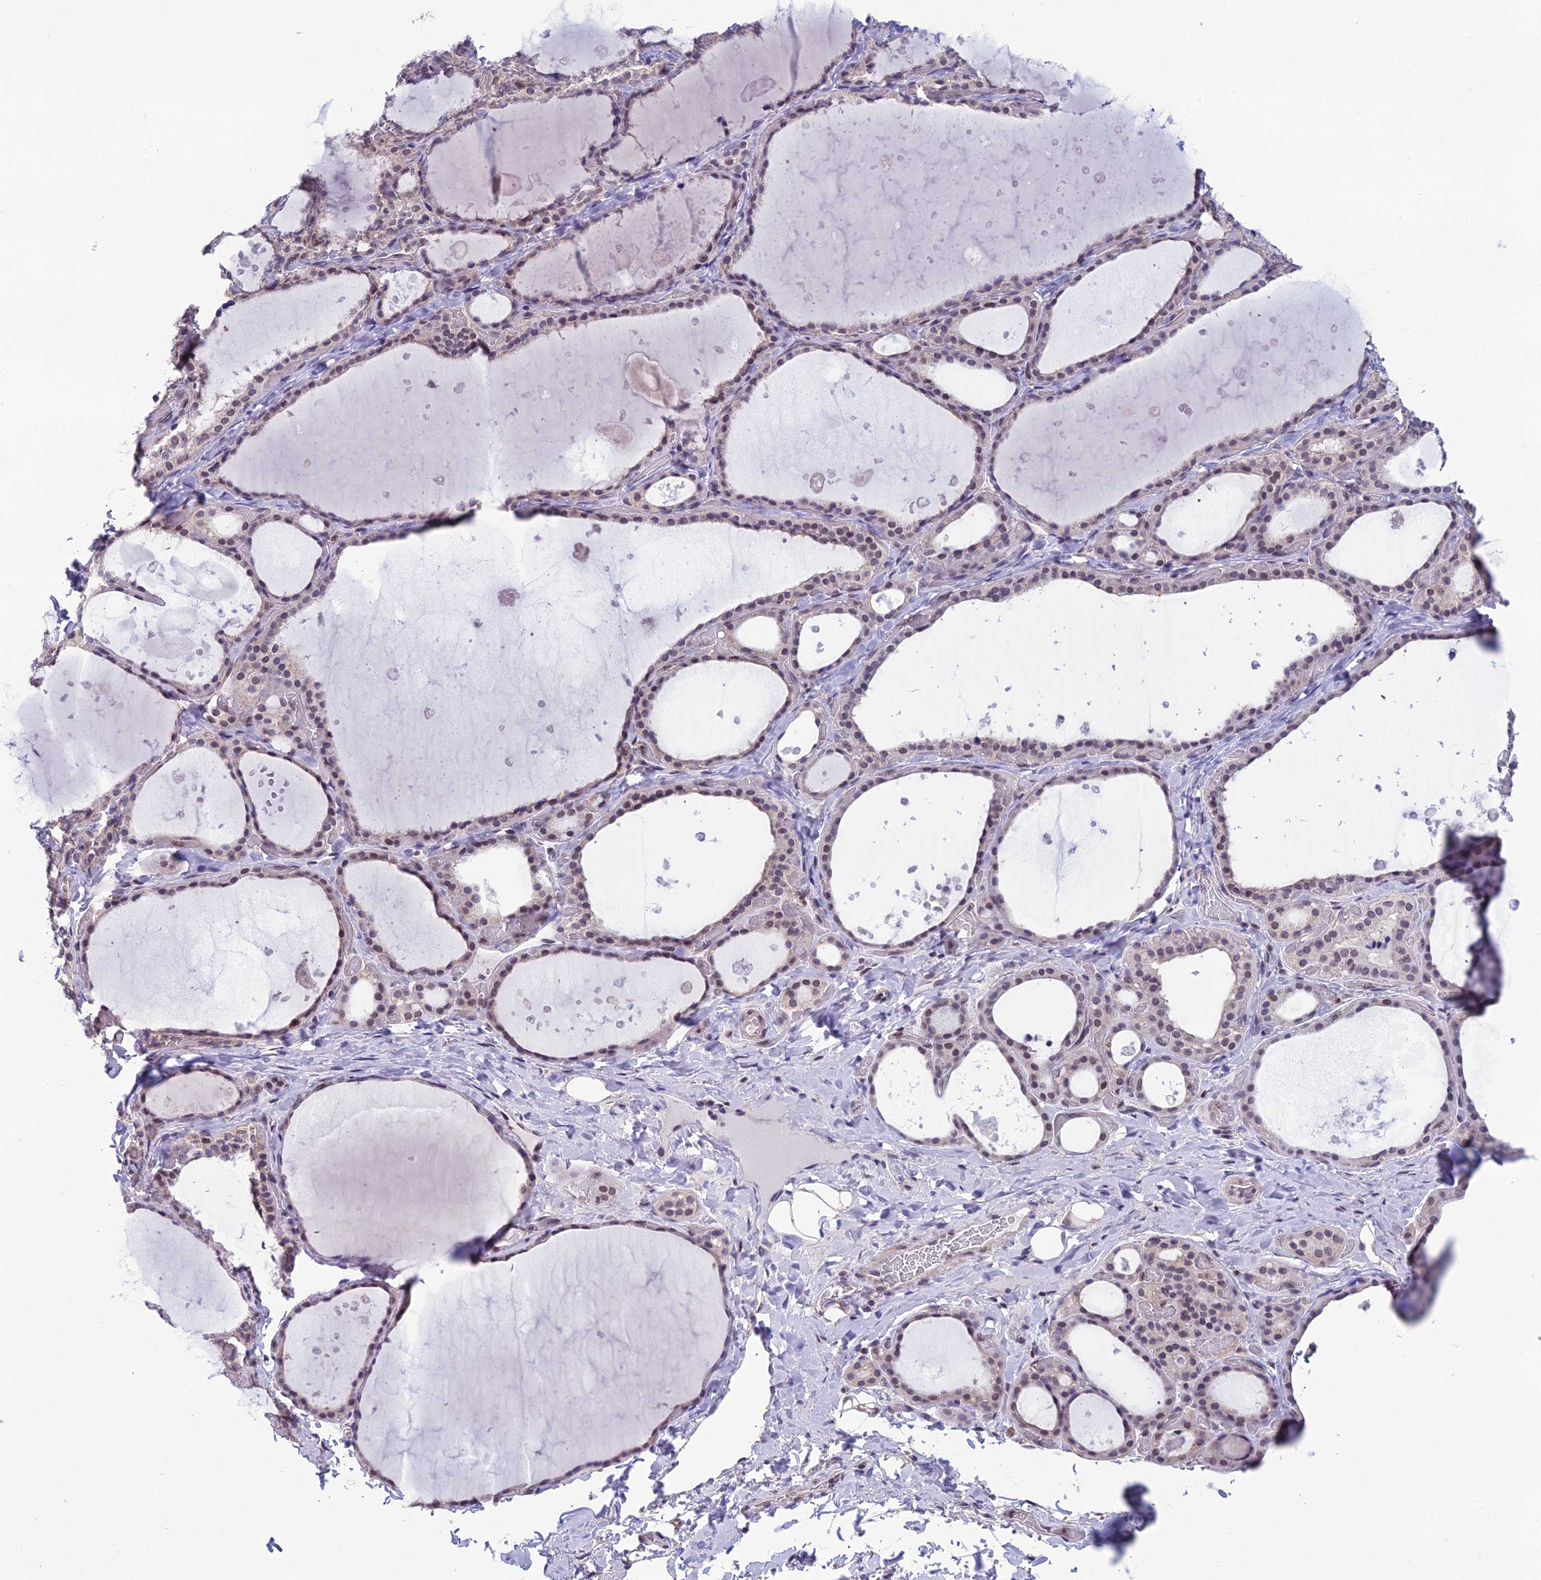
{"staining": {"intensity": "moderate", "quantity": "<25%", "location": "nuclear"}, "tissue": "thyroid gland", "cell_type": "Glandular cells", "image_type": "normal", "snomed": [{"axis": "morphology", "description": "Normal tissue, NOS"}, {"axis": "topography", "description": "Thyroid gland"}], "caption": "A brown stain highlights moderate nuclear positivity of a protein in glandular cells of normal human thyroid gland.", "gene": "MIS12", "patient": {"sex": "female", "age": 44}}